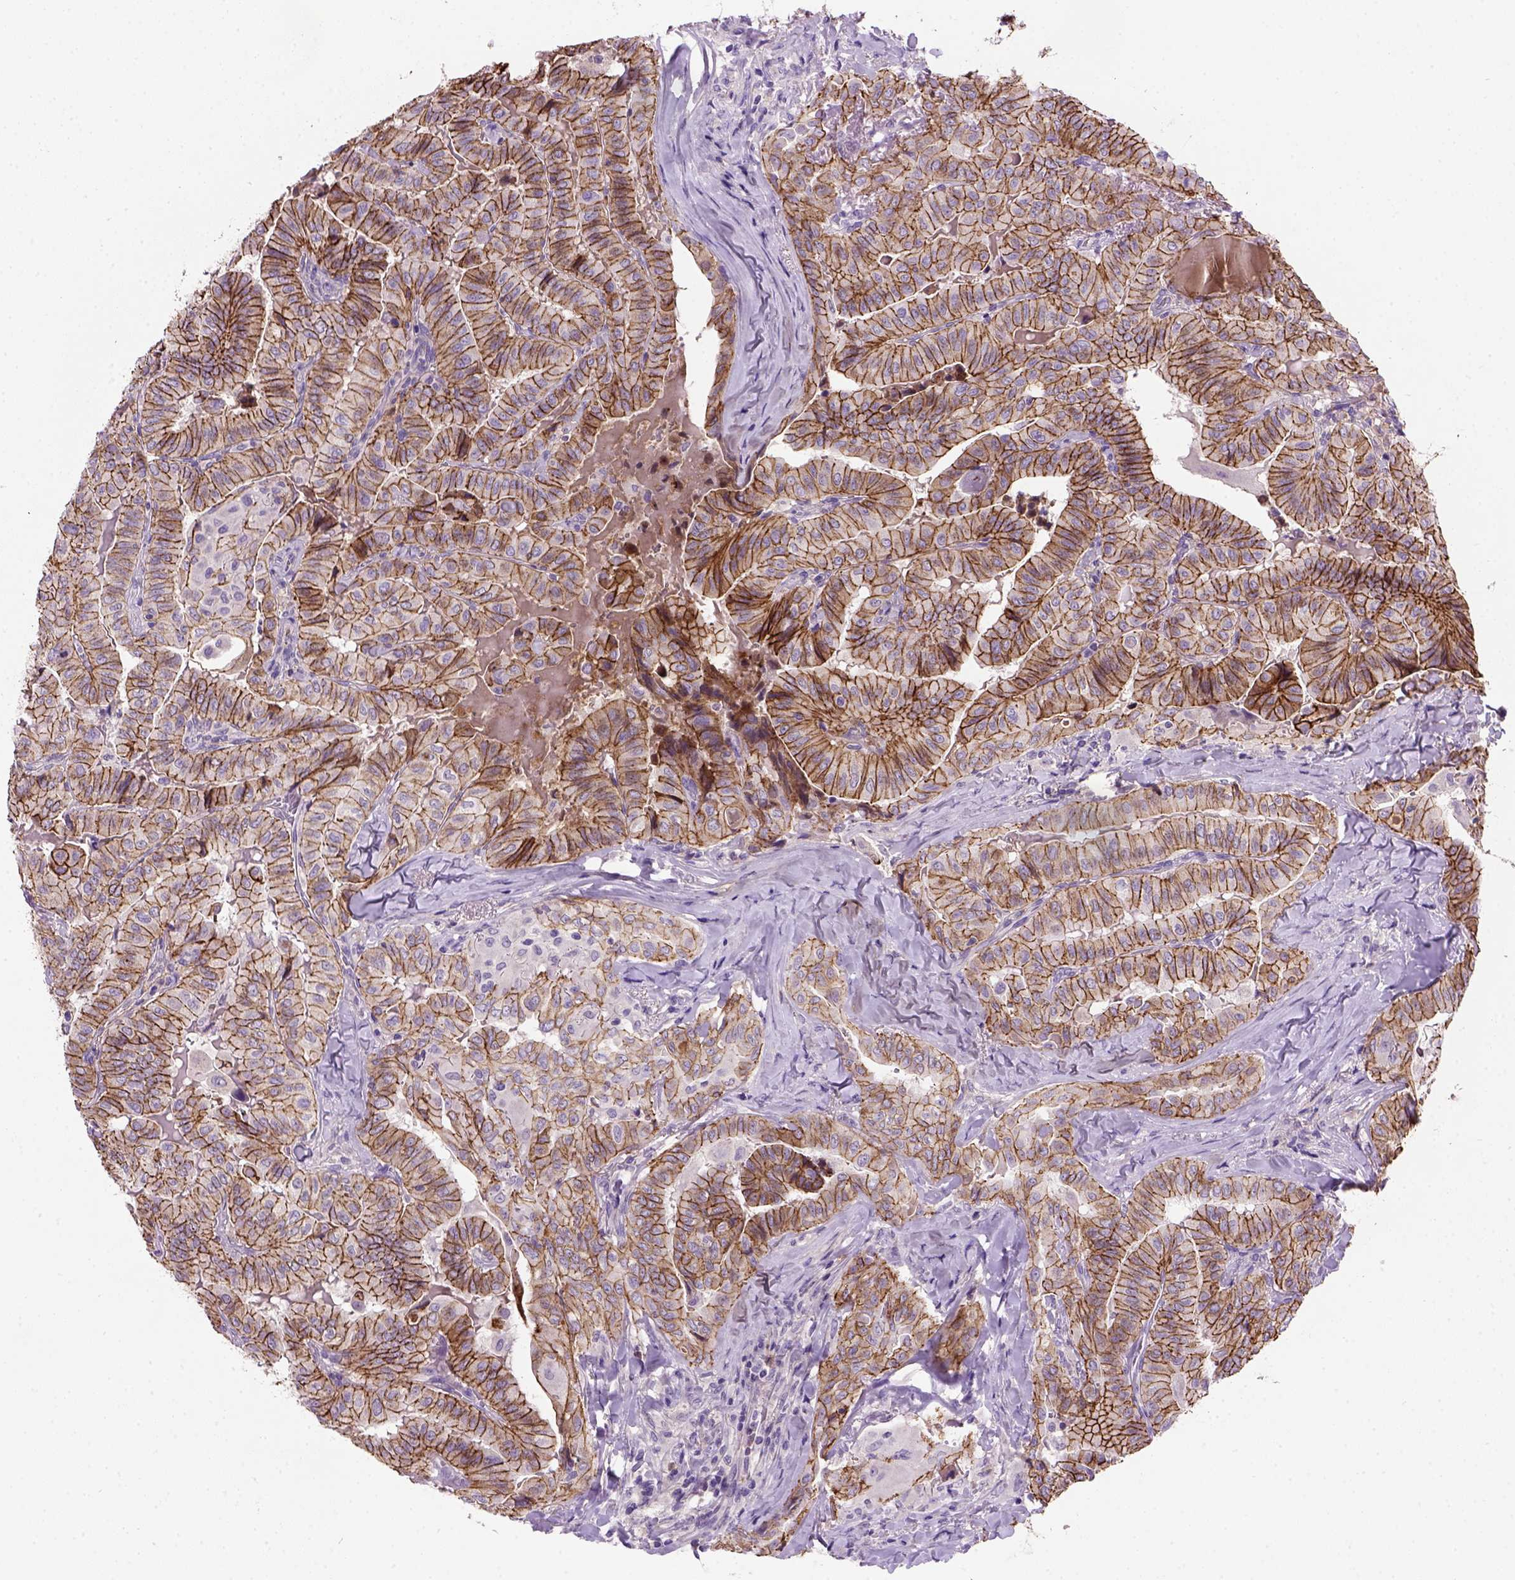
{"staining": {"intensity": "strong", "quantity": ">75%", "location": "cytoplasmic/membranous"}, "tissue": "thyroid cancer", "cell_type": "Tumor cells", "image_type": "cancer", "snomed": [{"axis": "morphology", "description": "Papillary adenocarcinoma, NOS"}, {"axis": "topography", "description": "Thyroid gland"}], "caption": "Protein expression by immunohistochemistry reveals strong cytoplasmic/membranous expression in approximately >75% of tumor cells in papillary adenocarcinoma (thyroid).", "gene": "CDH1", "patient": {"sex": "female", "age": 68}}